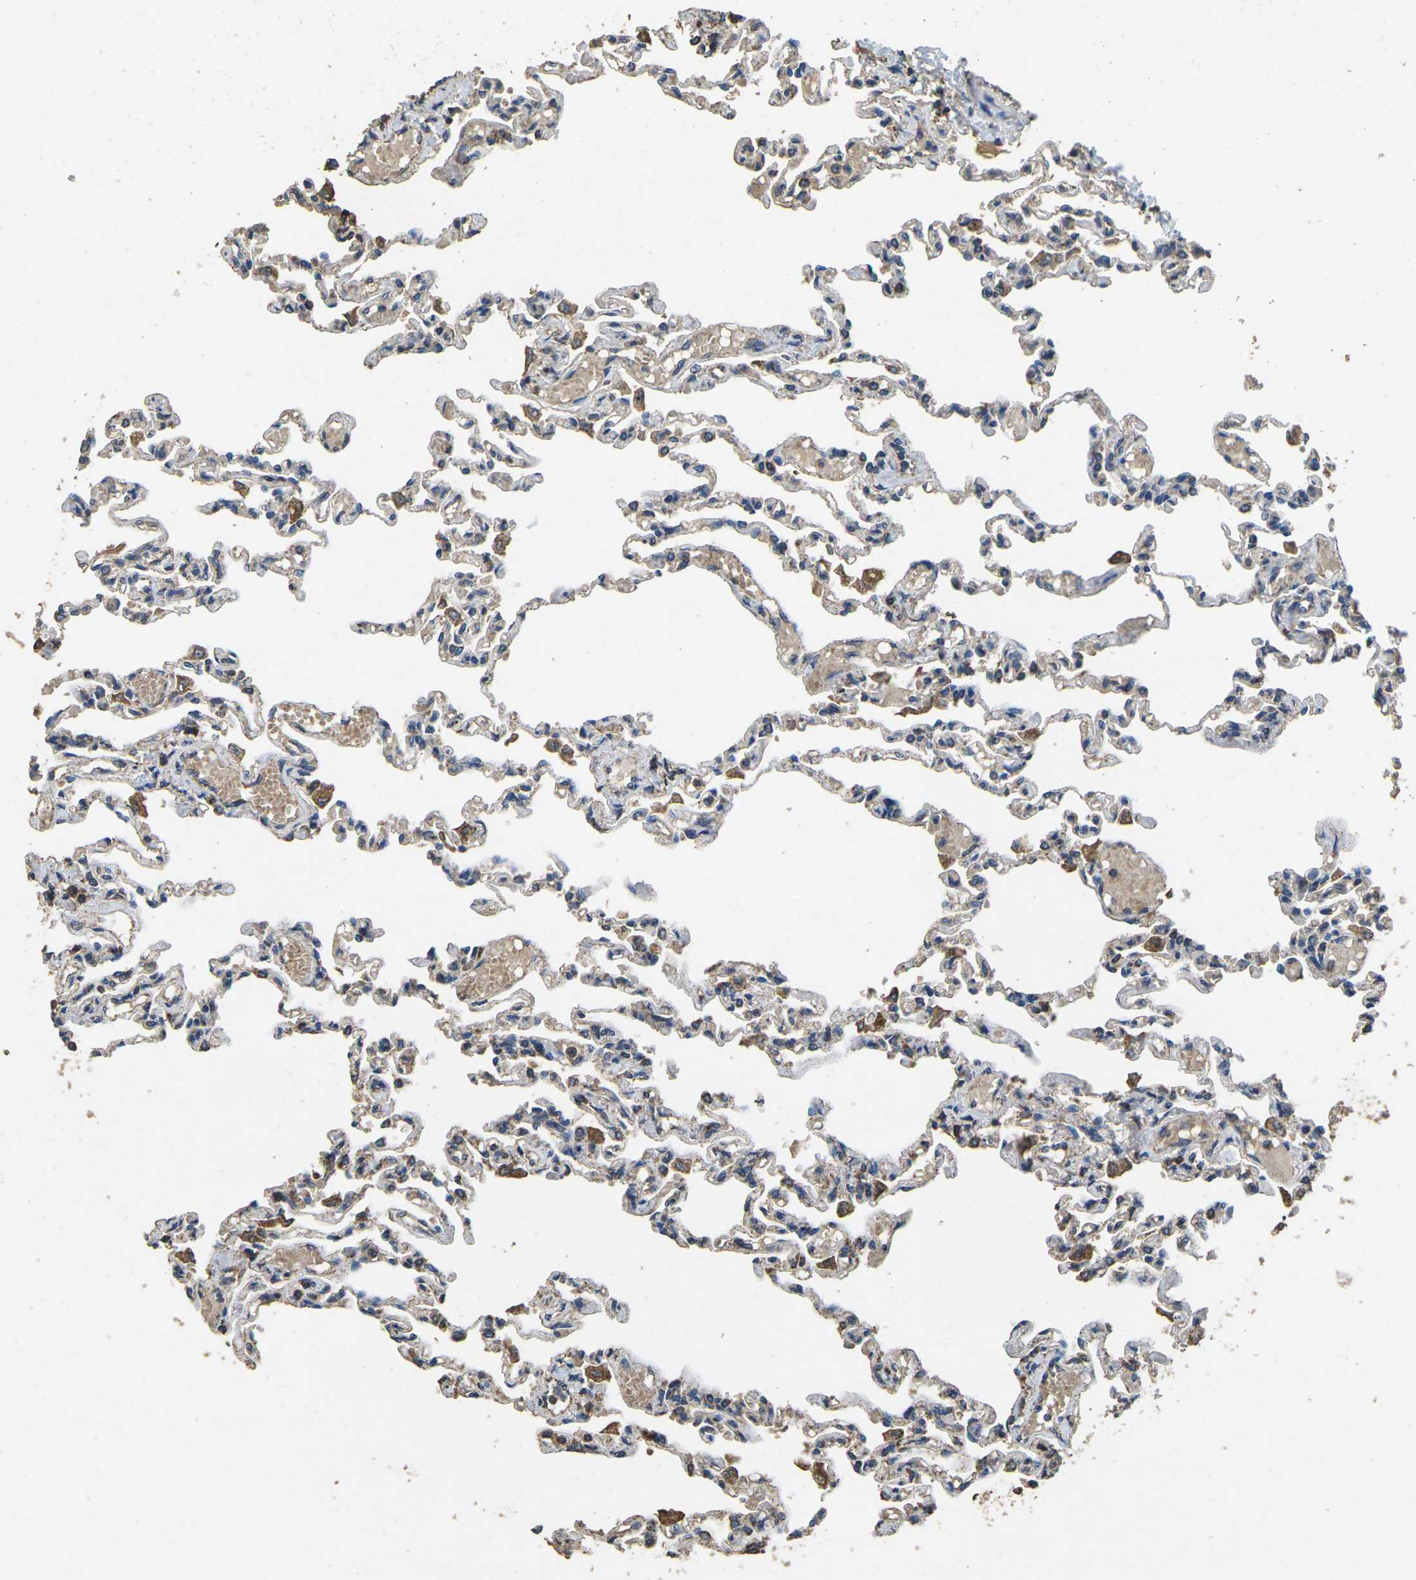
{"staining": {"intensity": "weak", "quantity": "25%-75%", "location": "cytoplasmic/membranous"}, "tissue": "lung", "cell_type": "Alveolar cells", "image_type": "normal", "snomed": [{"axis": "morphology", "description": "Normal tissue, NOS"}, {"axis": "topography", "description": "Lung"}], "caption": "Protein staining of normal lung displays weak cytoplasmic/membranous positivity in about 25%-75% of alveolar cells.", "gene": "MAPK11", "patient": {"sex": "male", "age": 21}}